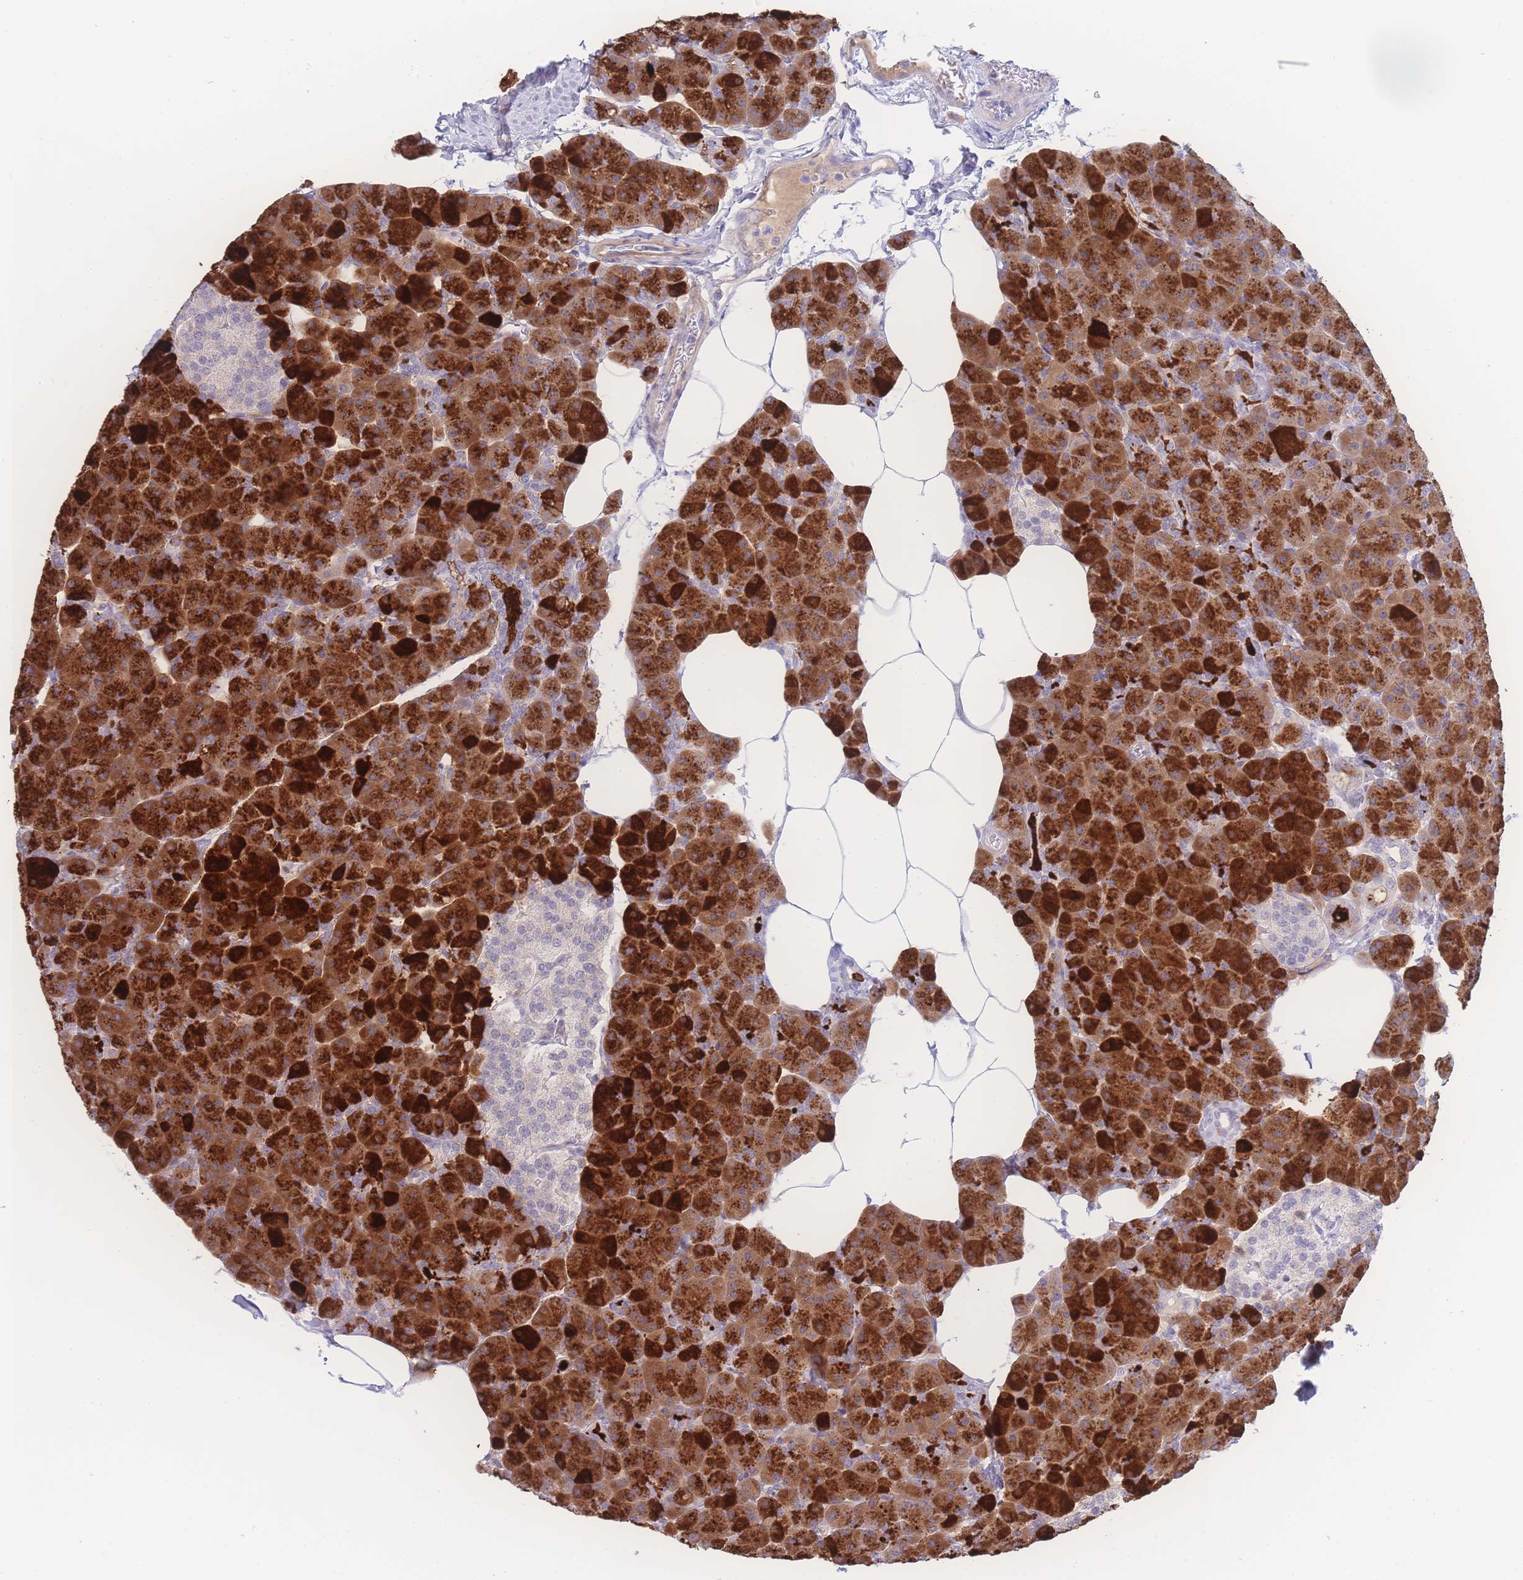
{"staining": {"intensity": "strong", "quantity": ">75%", "location": "cytoplasmic/membranous"}, "tissue": "pancreas", "cell_type": "Exocrine glandular cells", "image_type": "normal", "snomed": [{"axis": "morphology", "description": "Normal tissue, NOS"}, {"axis": "topography", "description": "Pancreas"}], "caption": "Protein positivity by immunohistochemistry demonstrates strong cytoplasmic/membranous positivity in approximately >75% of exocrine glandular cells in normal pancreas.", "gene": "PRSS22", "patient": {"sex": "male", "age": 35}}